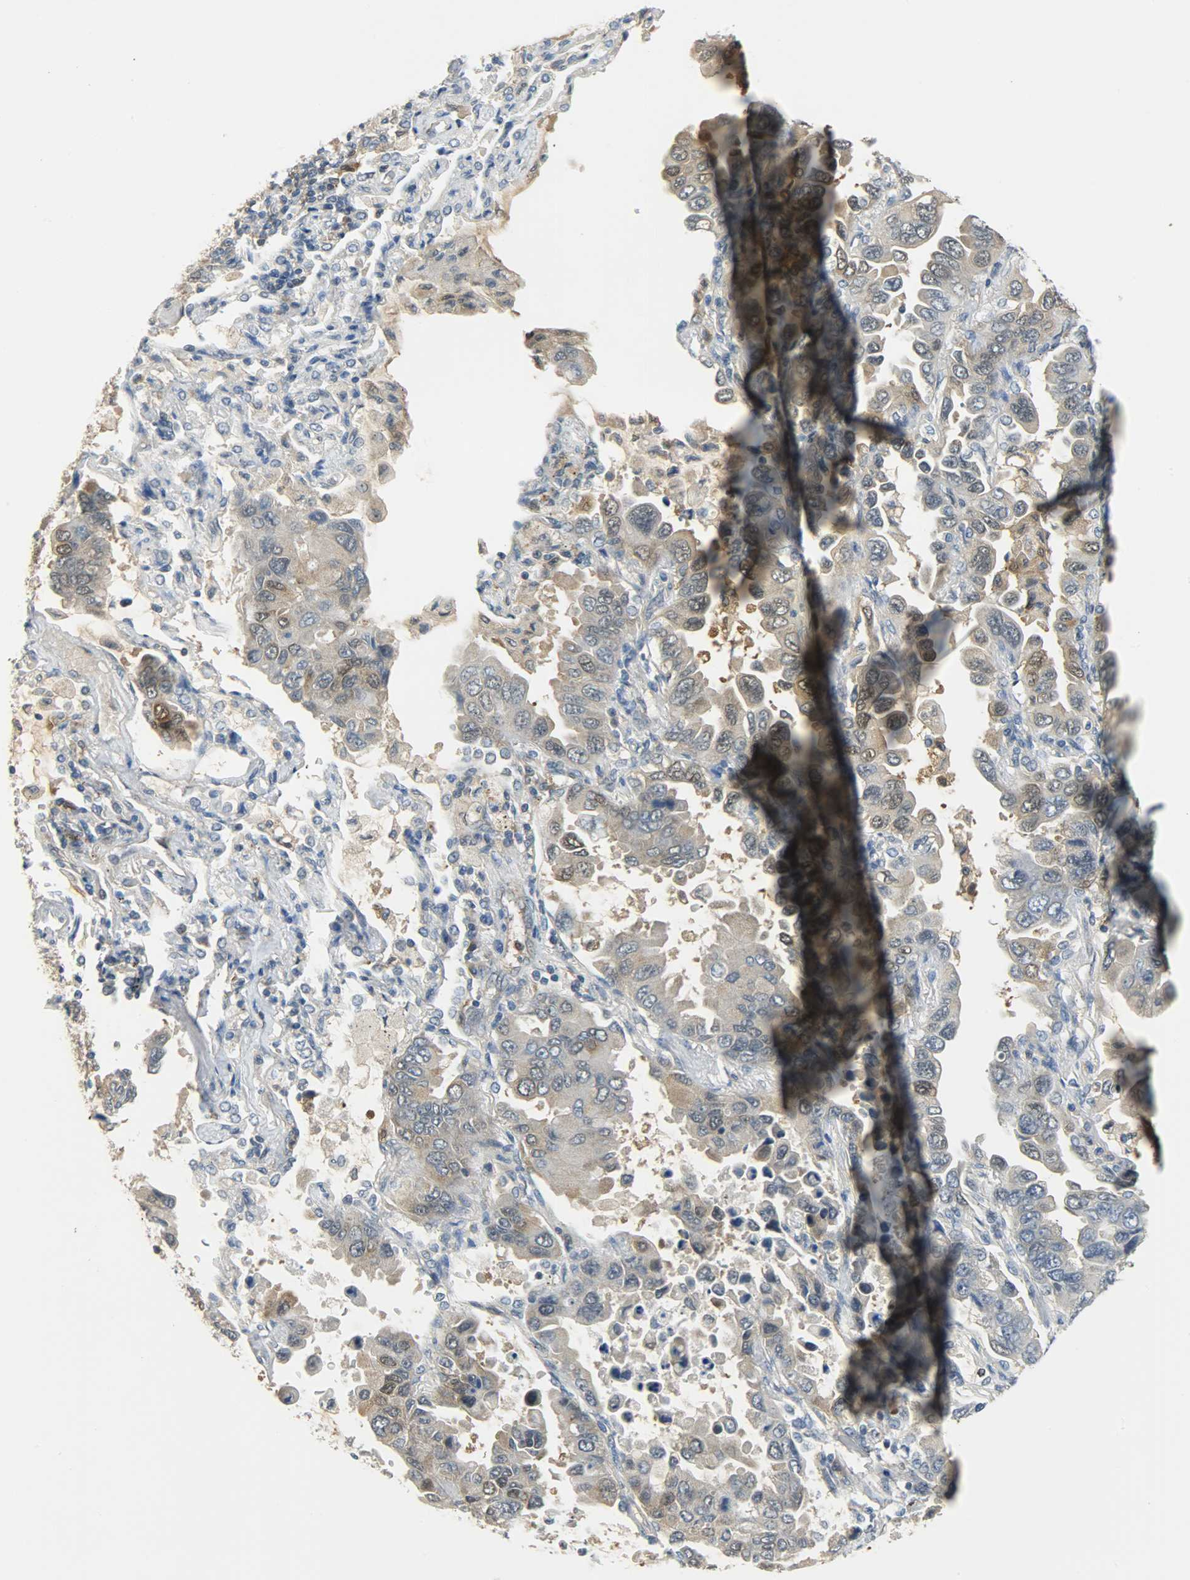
{"staining": {"intensity": "strong", "quantity": "25%-75%", "location": "cytoplasmic/membranous,nuclear"}, "tissue": "lung cancer", "cell_type": "Tumor cells", "image_type": "cancer", "snomed": [{"axis": "morphology", "description": "Adenocarcinoma, NOS"}, {"axis": "topography", "description": "Lung"}], "caption": "Immunohistochemical staining of human lung cancer (adenocarcinoma) demonstrates strong cytoplasmic/membranous and nuclear protein staining in approximately 25%-75% of tumor cells.", "gene": "EIF4EBP1", "patient": {"sex": "male", "age": 64}}